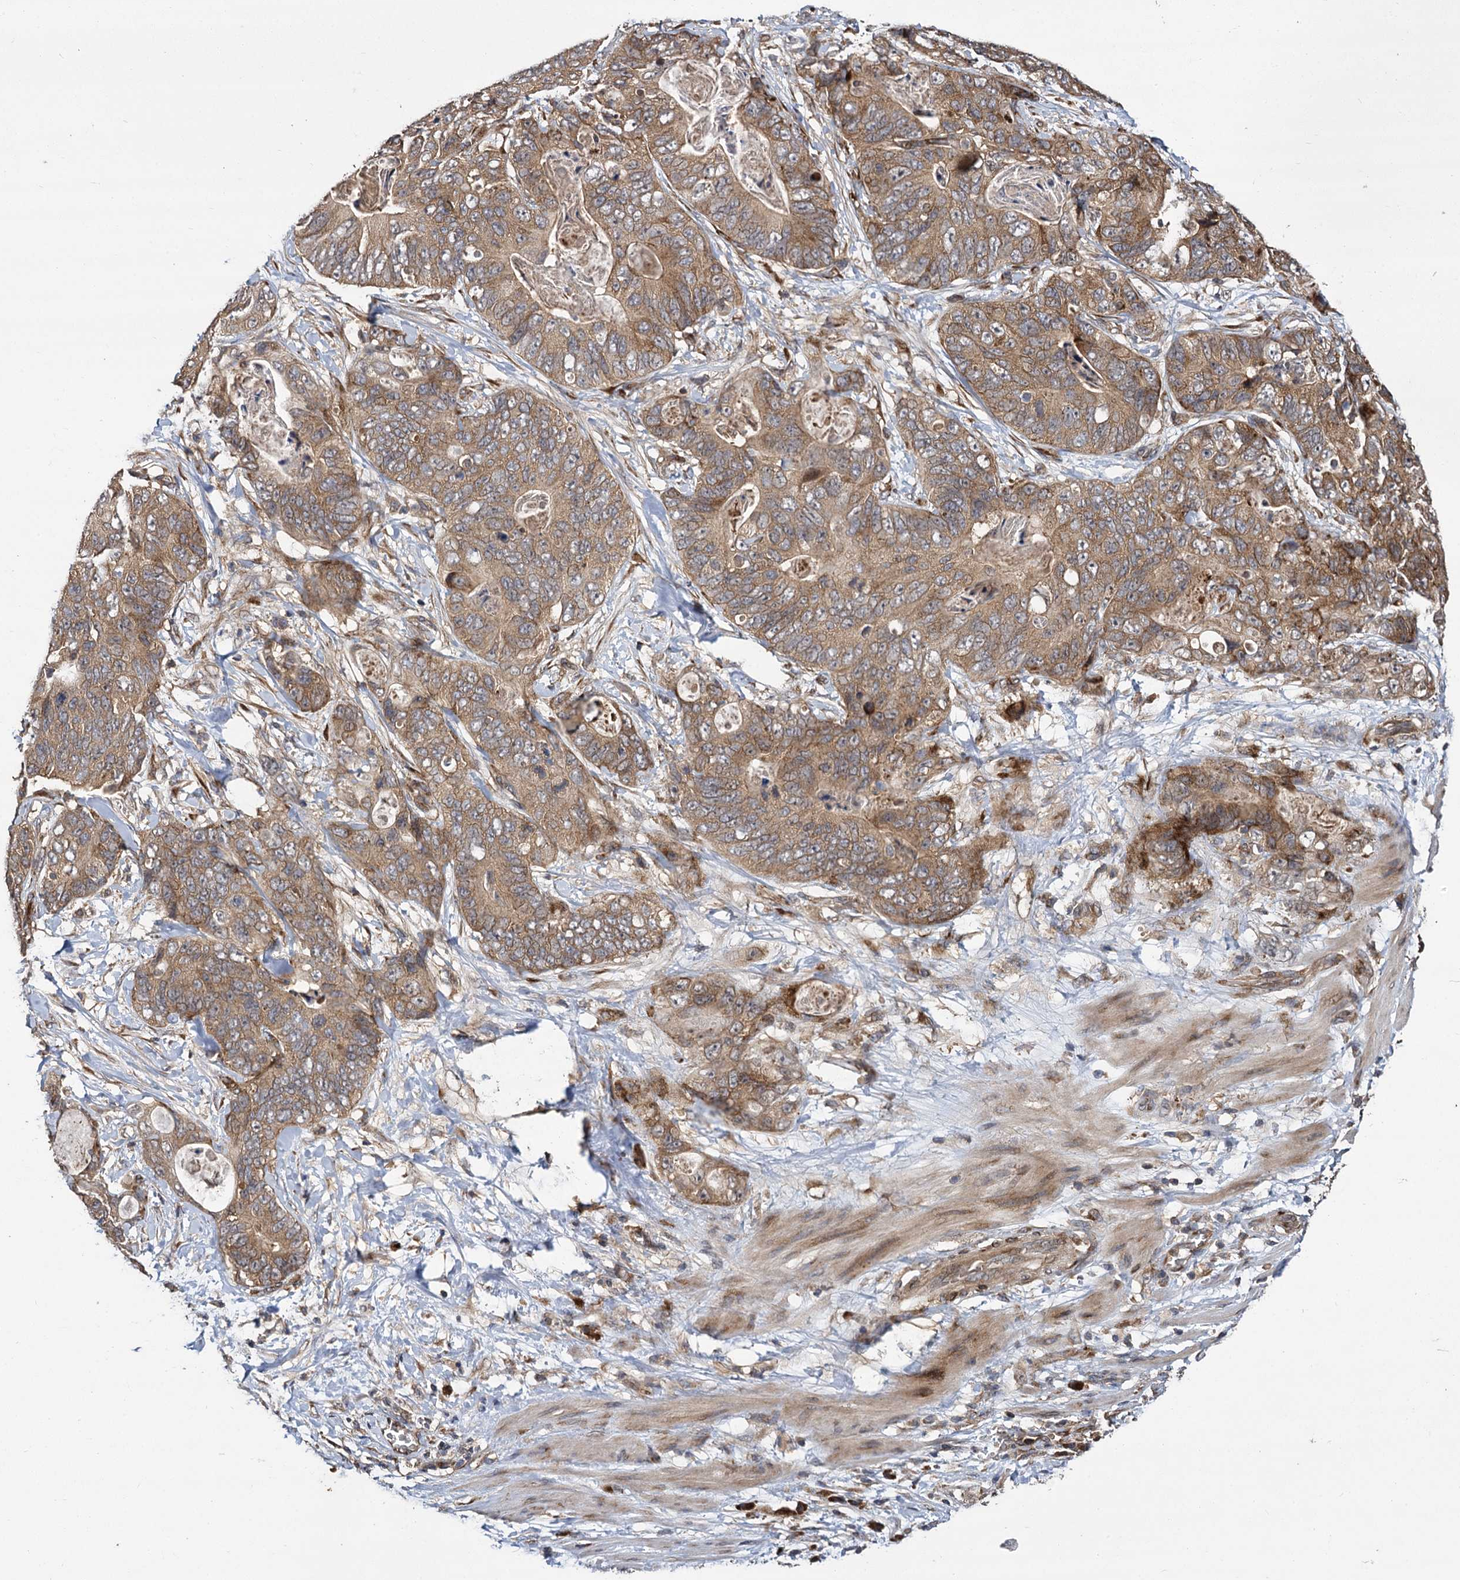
{"staining": {"intensity": "moderate", "quantity": ">75%", "location": "cytoplasmic/membranous"}, "tissue": "stomach cancer", "cell_type": "Tumor cells", "image_type": "cancer", "snomed": [{"axis": "morphology", "description": "Adenocarcinoma, NOS"}, {"axis": "topography", "description": "Stomach"}], "caption": "A brown stain shows moderate cytoplasmic/membranous positivity of a protein in stomach adenocarcinoma tumor cells. (IHC, brightfield microscopy, high magnification).", "gene": "INPPL1", "patient": {"sex": "female", "age": 89}}